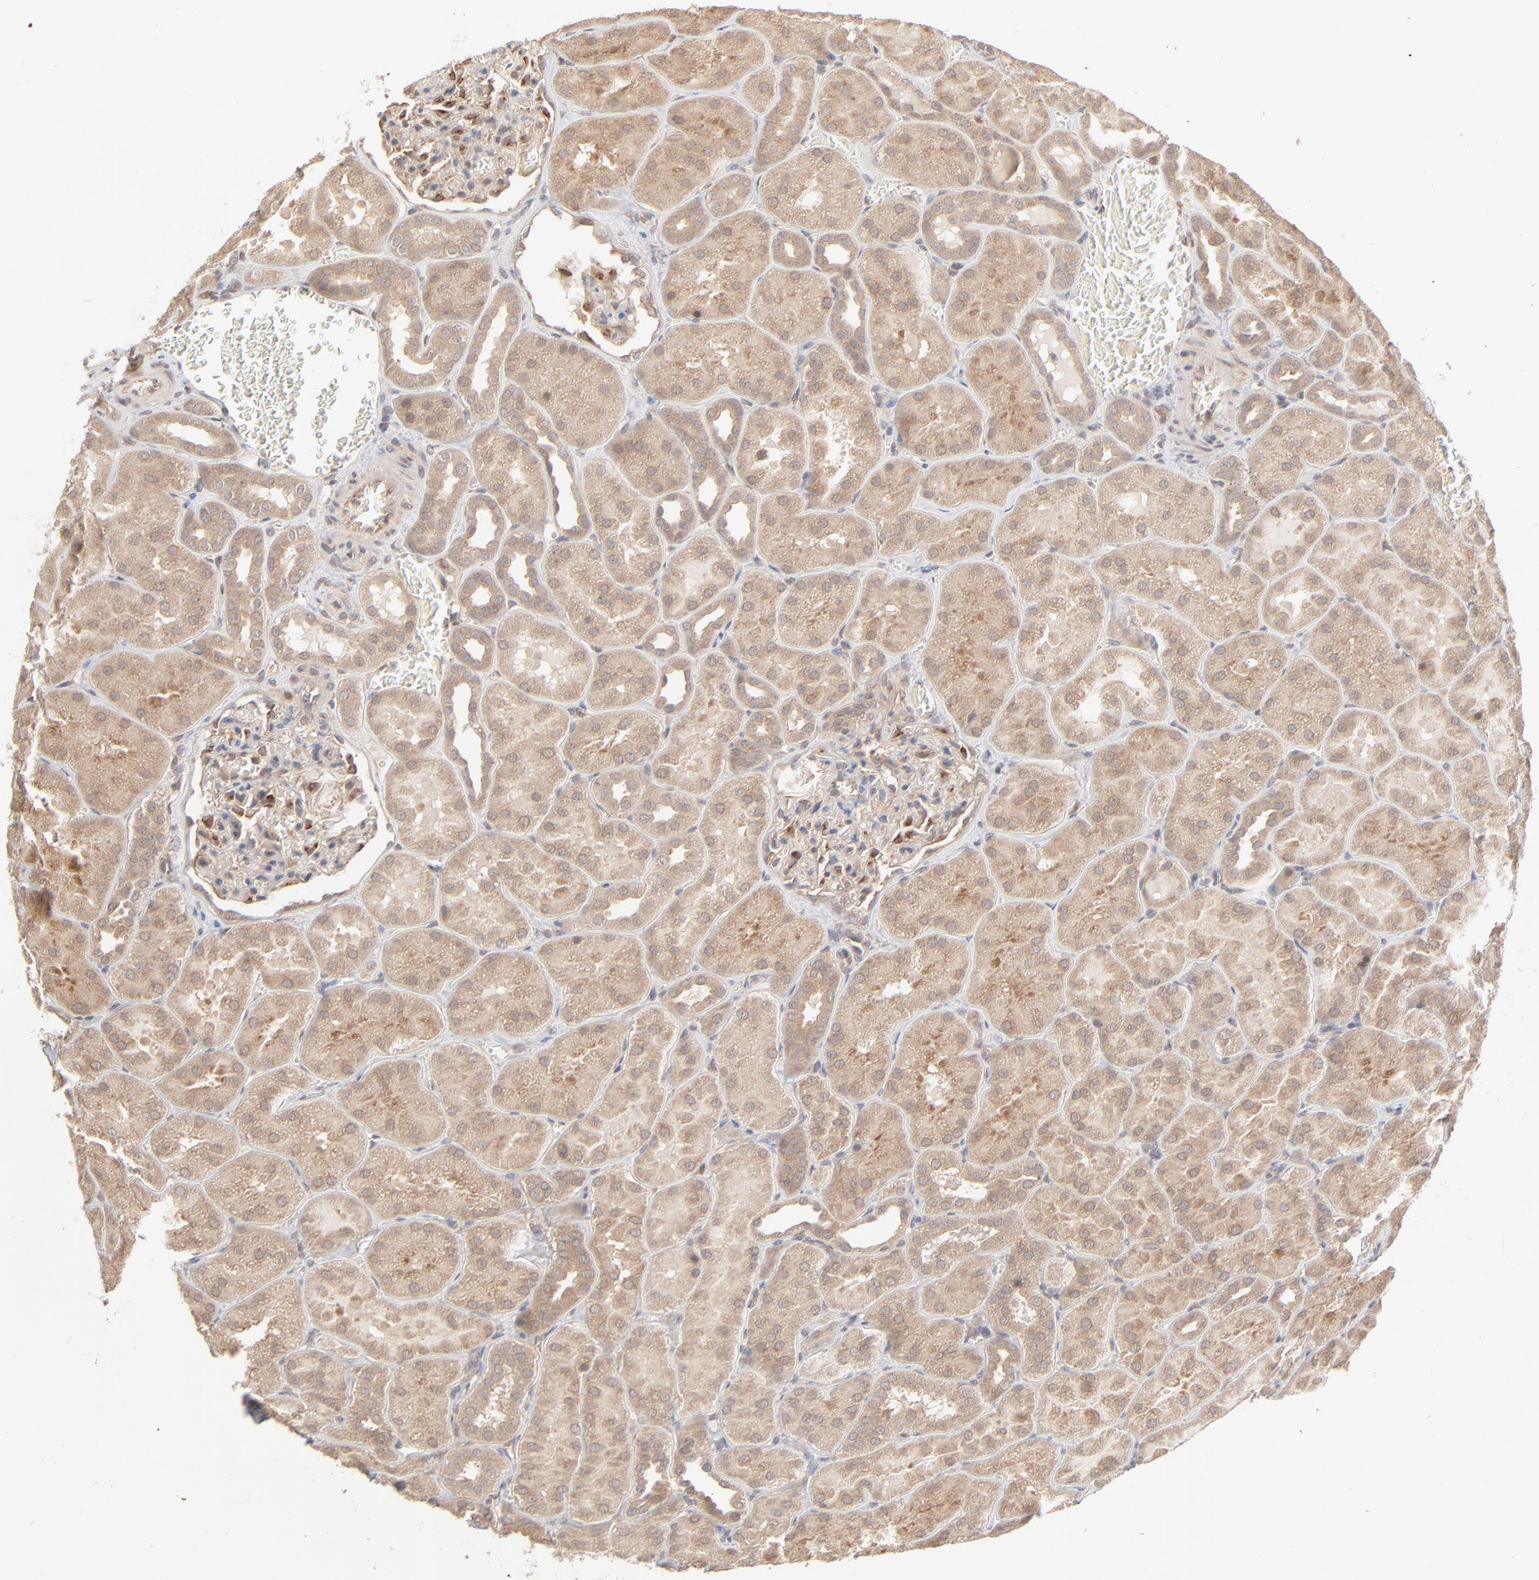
{"staining": {"intensity": "strong", "quantity": "25%-75%", "location": "cytoplasmic/membranous,nuclear"}, "tissue": "kidney", "cell_type": "Cells in glomeruli", "image_type": "normal", "snomed": [{"axis": "morphology", "description": "Normal tissue, NOS"}, {"axis": "topography", "description": "Kidney"}], "caption": "Normal kidney was stained to show a protein in brown. There is high levels of strong cytoplasmic/membranous,nuclear staining in approximately 25%-75% of cells in glomeruli.", "gene": "SCFD1", "patient": {"sex": "male", "age": 28}}